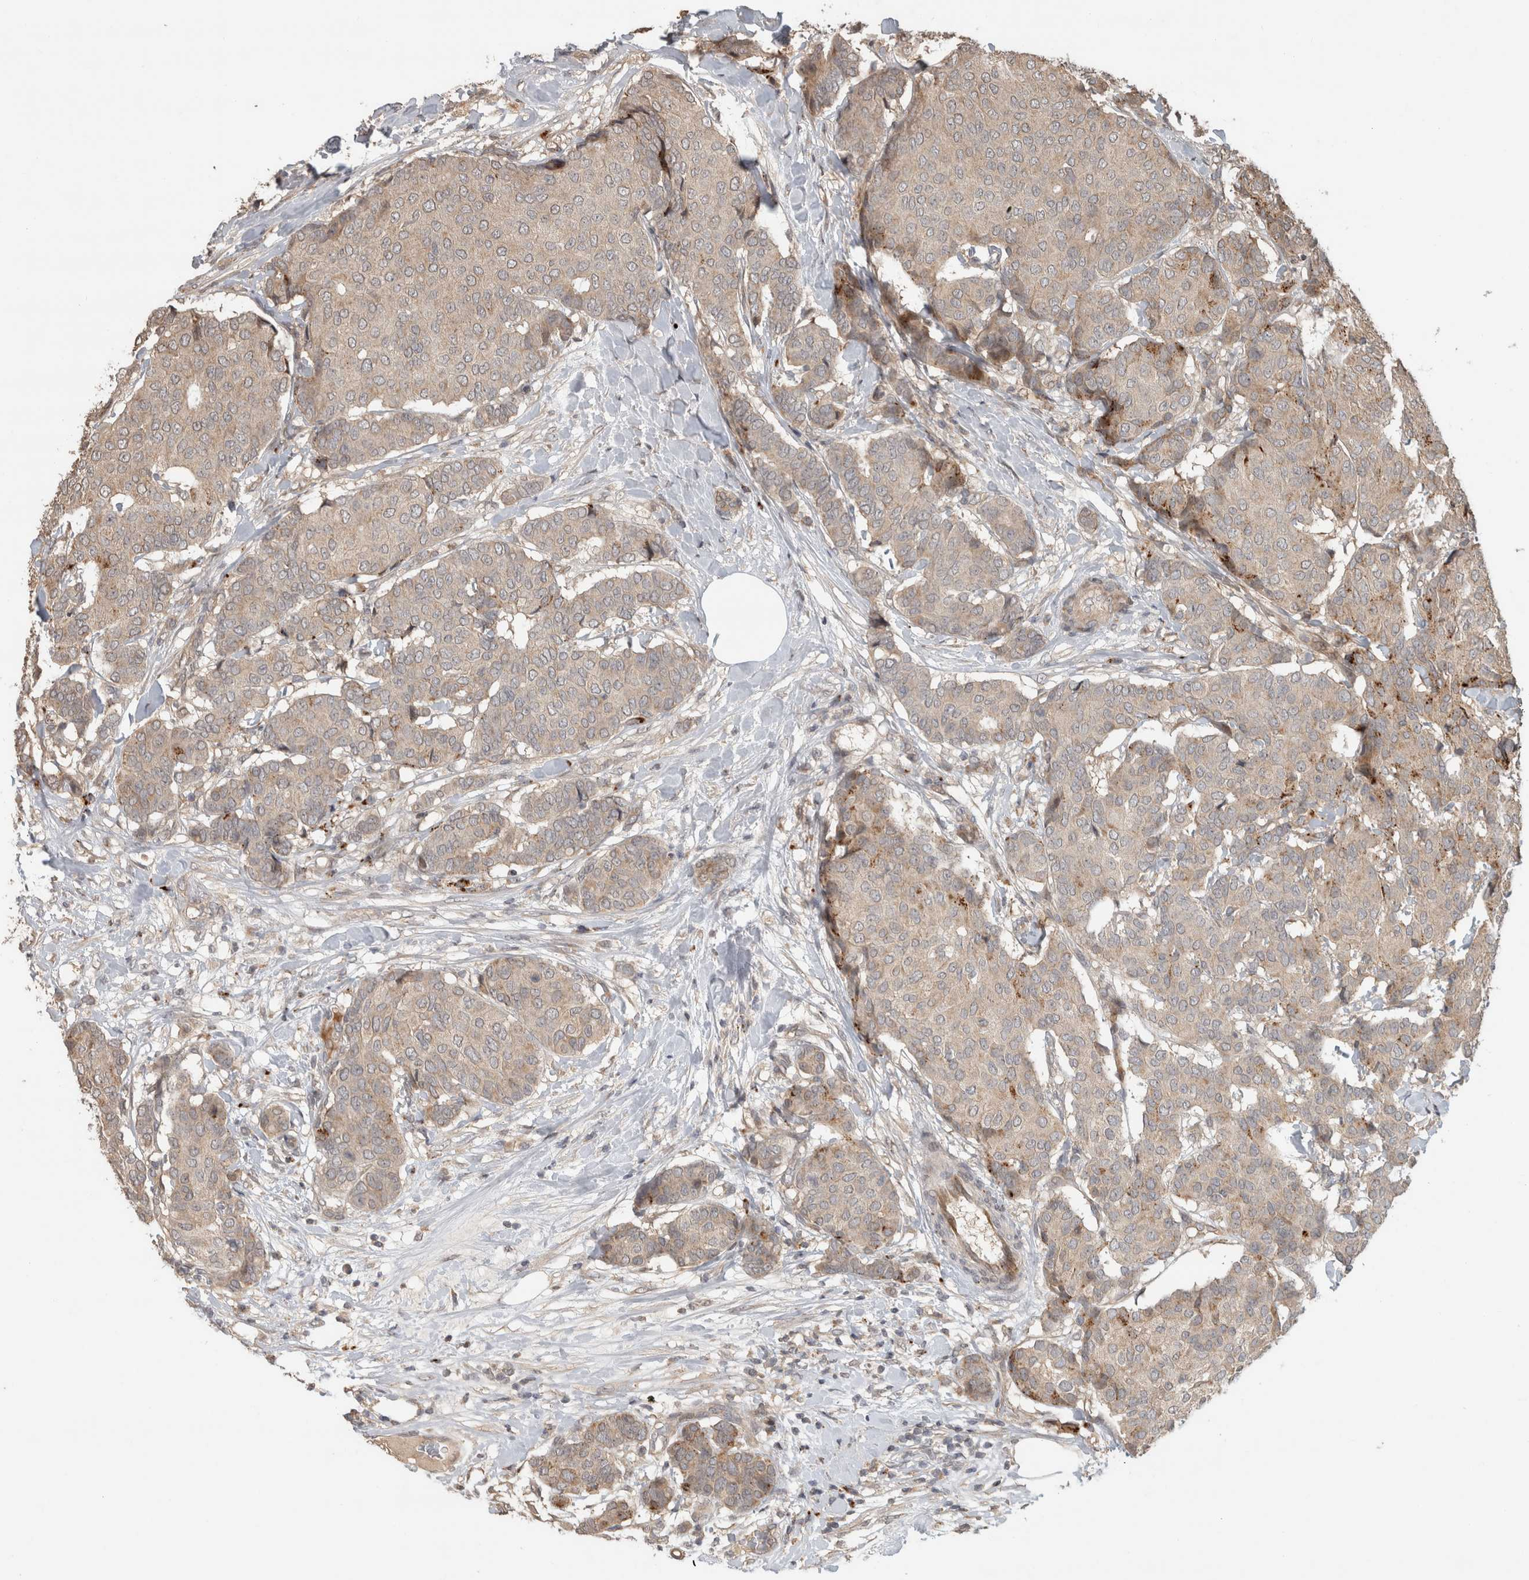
{"staining": {"intensity": "weak", "quantity": "<25%", "location": "cytoplasmic/membranous"}, "tissue": "breast cancer", "cell_type": "Tumor cells", "image_type": "cancer", "snomed": [{"axis": "morphology", "description": "Duct carcinoma"}, {"axis": "topography", "description": "Breast"}], "caption": "Image shows no protein positivity in tumor cells of intraductal carcinoma (breast) tissue. Nuclei are stained in blue.", "gene": "PITPNC1", "patient": {"sex": "female", "age": 75}}